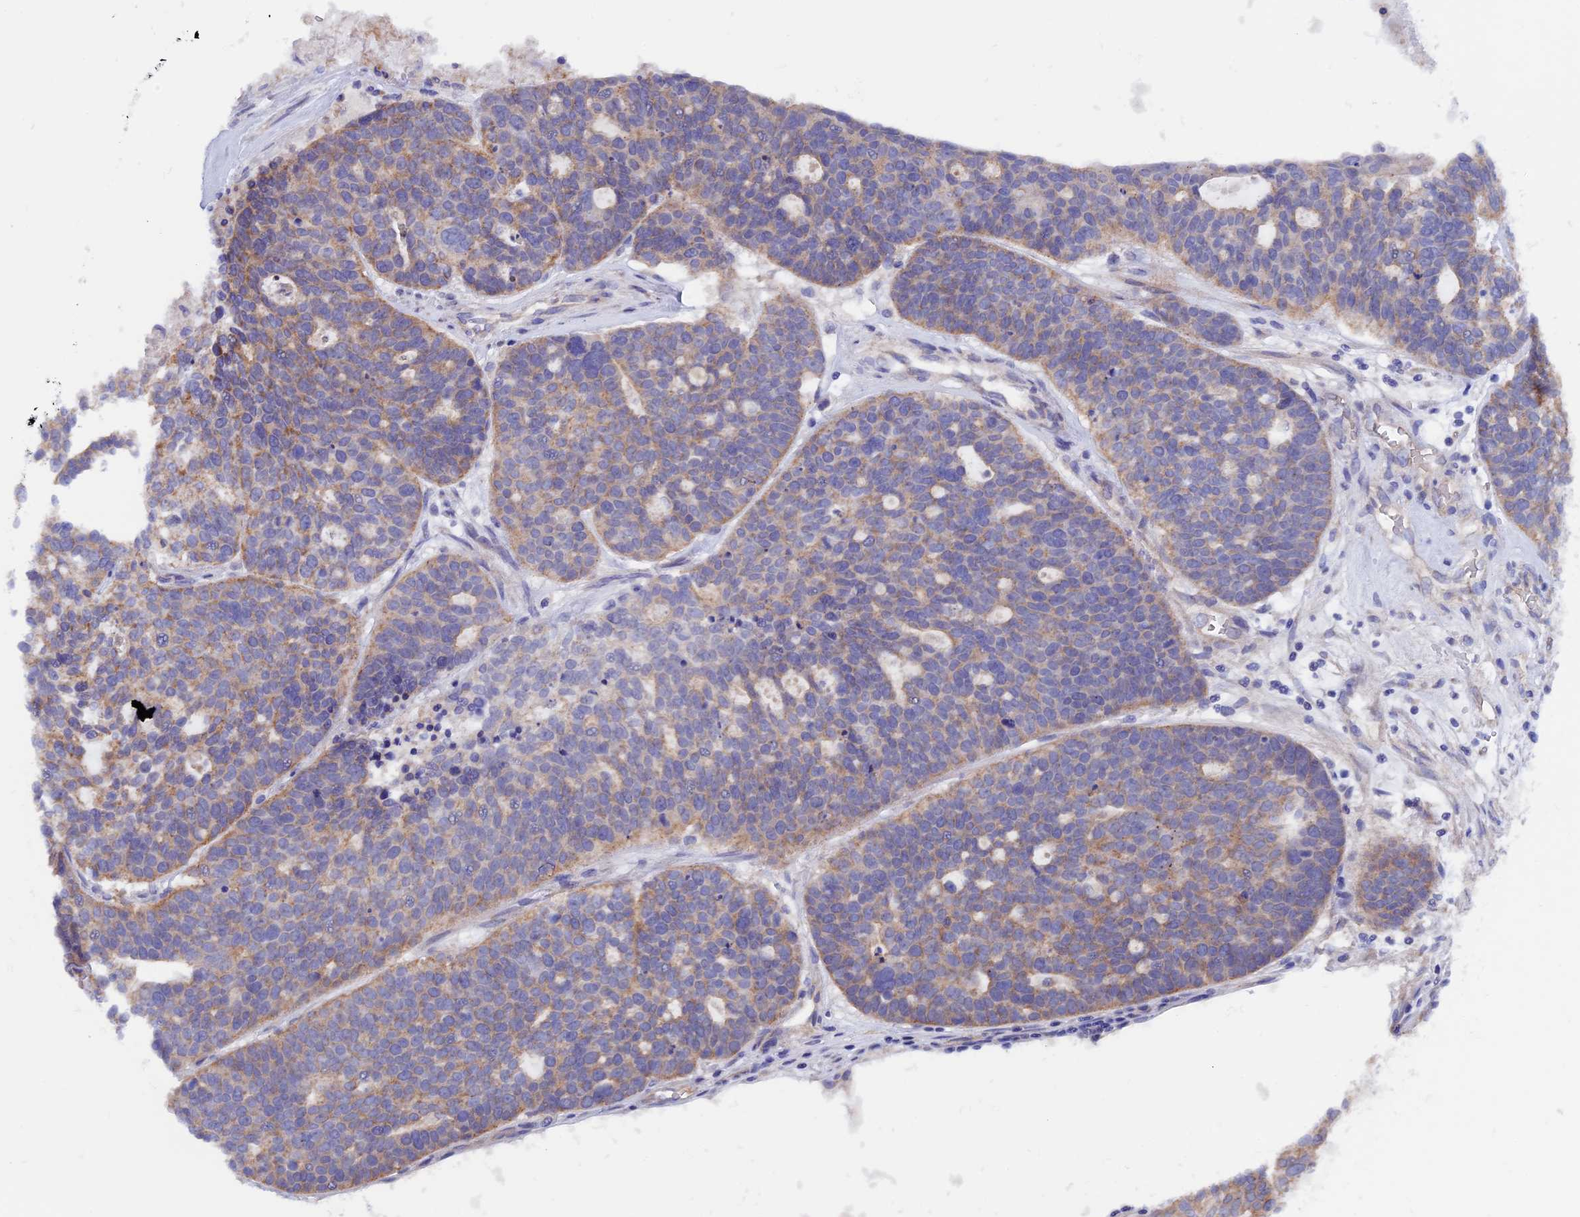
{"staining": {"intensity": "weak", "quantity": "25%-75%", "location": "cytoplasmic/membranous"}, "tissue": "ovarian cancer", "cell_type": "Tumor cells", "image_type": "cancer", "snomed": [{"axis": "morphology", "description": "Cystadenocarcinoma, serous, NOS"}, {"axis": "topography", "description": "Ovary"}], "caption": "This image shows IHC staining of ovarian serous cystadenocarcinoma, with low weak cytoplasmic/membranous positivity in about 25%-75% of tumor cells.", "gene": "ETFDH", "patient": {"sex": "female", "age": 59}}